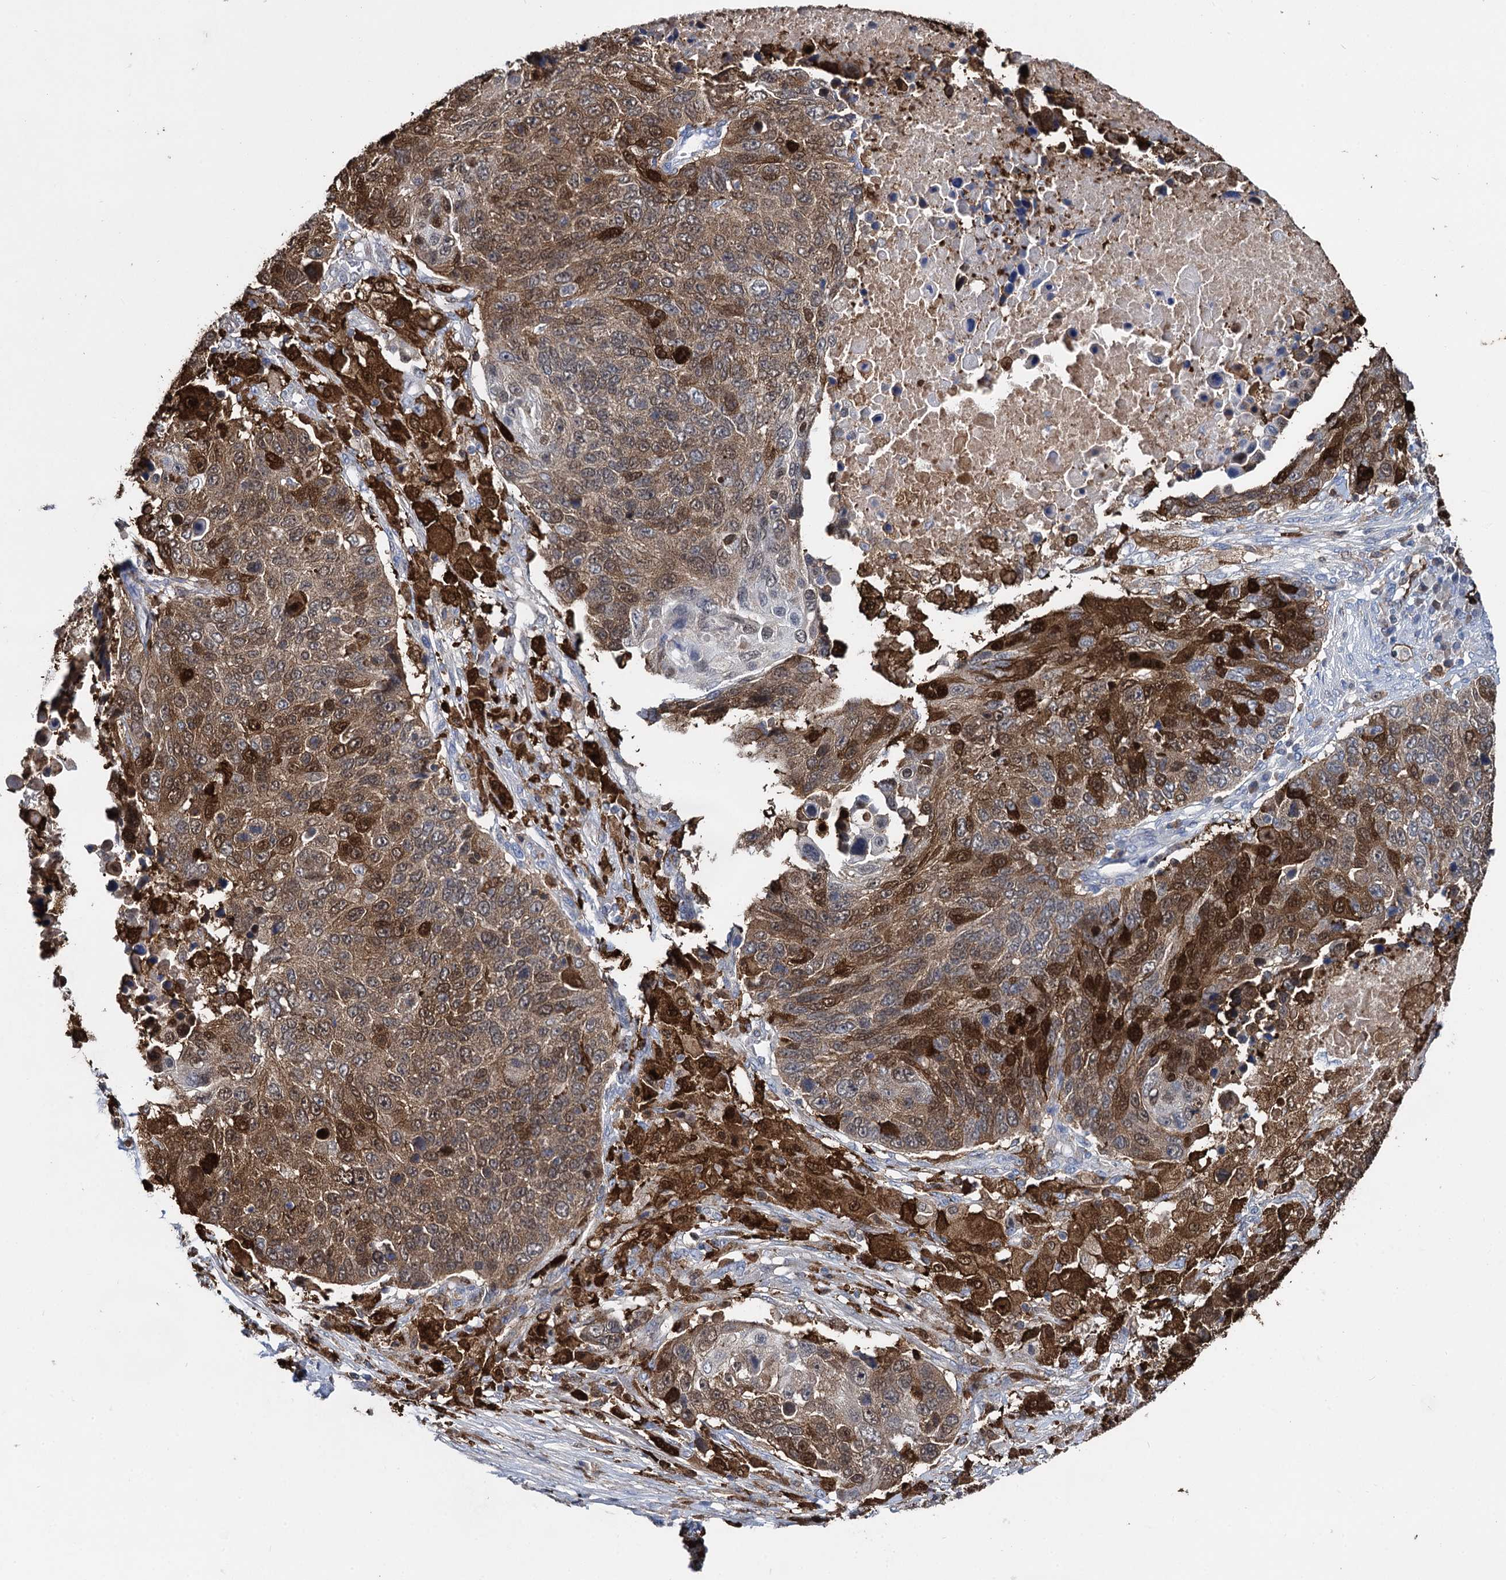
{"staining": {"intensity": "strong", "quantity": ">75%", "location": "cytoplasmic/membranous,nuclear"}, "tissue": "lung cancer", "cell_type": "Tumor cells", "image_type": "cancer", "snomed": [{"axis": "morphology", "description": "Normal tissue, NOS"}, {"axis": "morphology", "description": "Squamous cell carcinoma, NOS"}, {"axis": "topography", "description": "Lymph node"}, {"axis": "topography", "description": "Lung"}], "caption": "The immunohistochemical stain highlights strong cytoplasmic/membranous and nuclear expression in tumor cells of squamous cell carcinoma (lung) tissue.", "gene": "FABP5", "patient": {"sex": "male", "age": 66}}